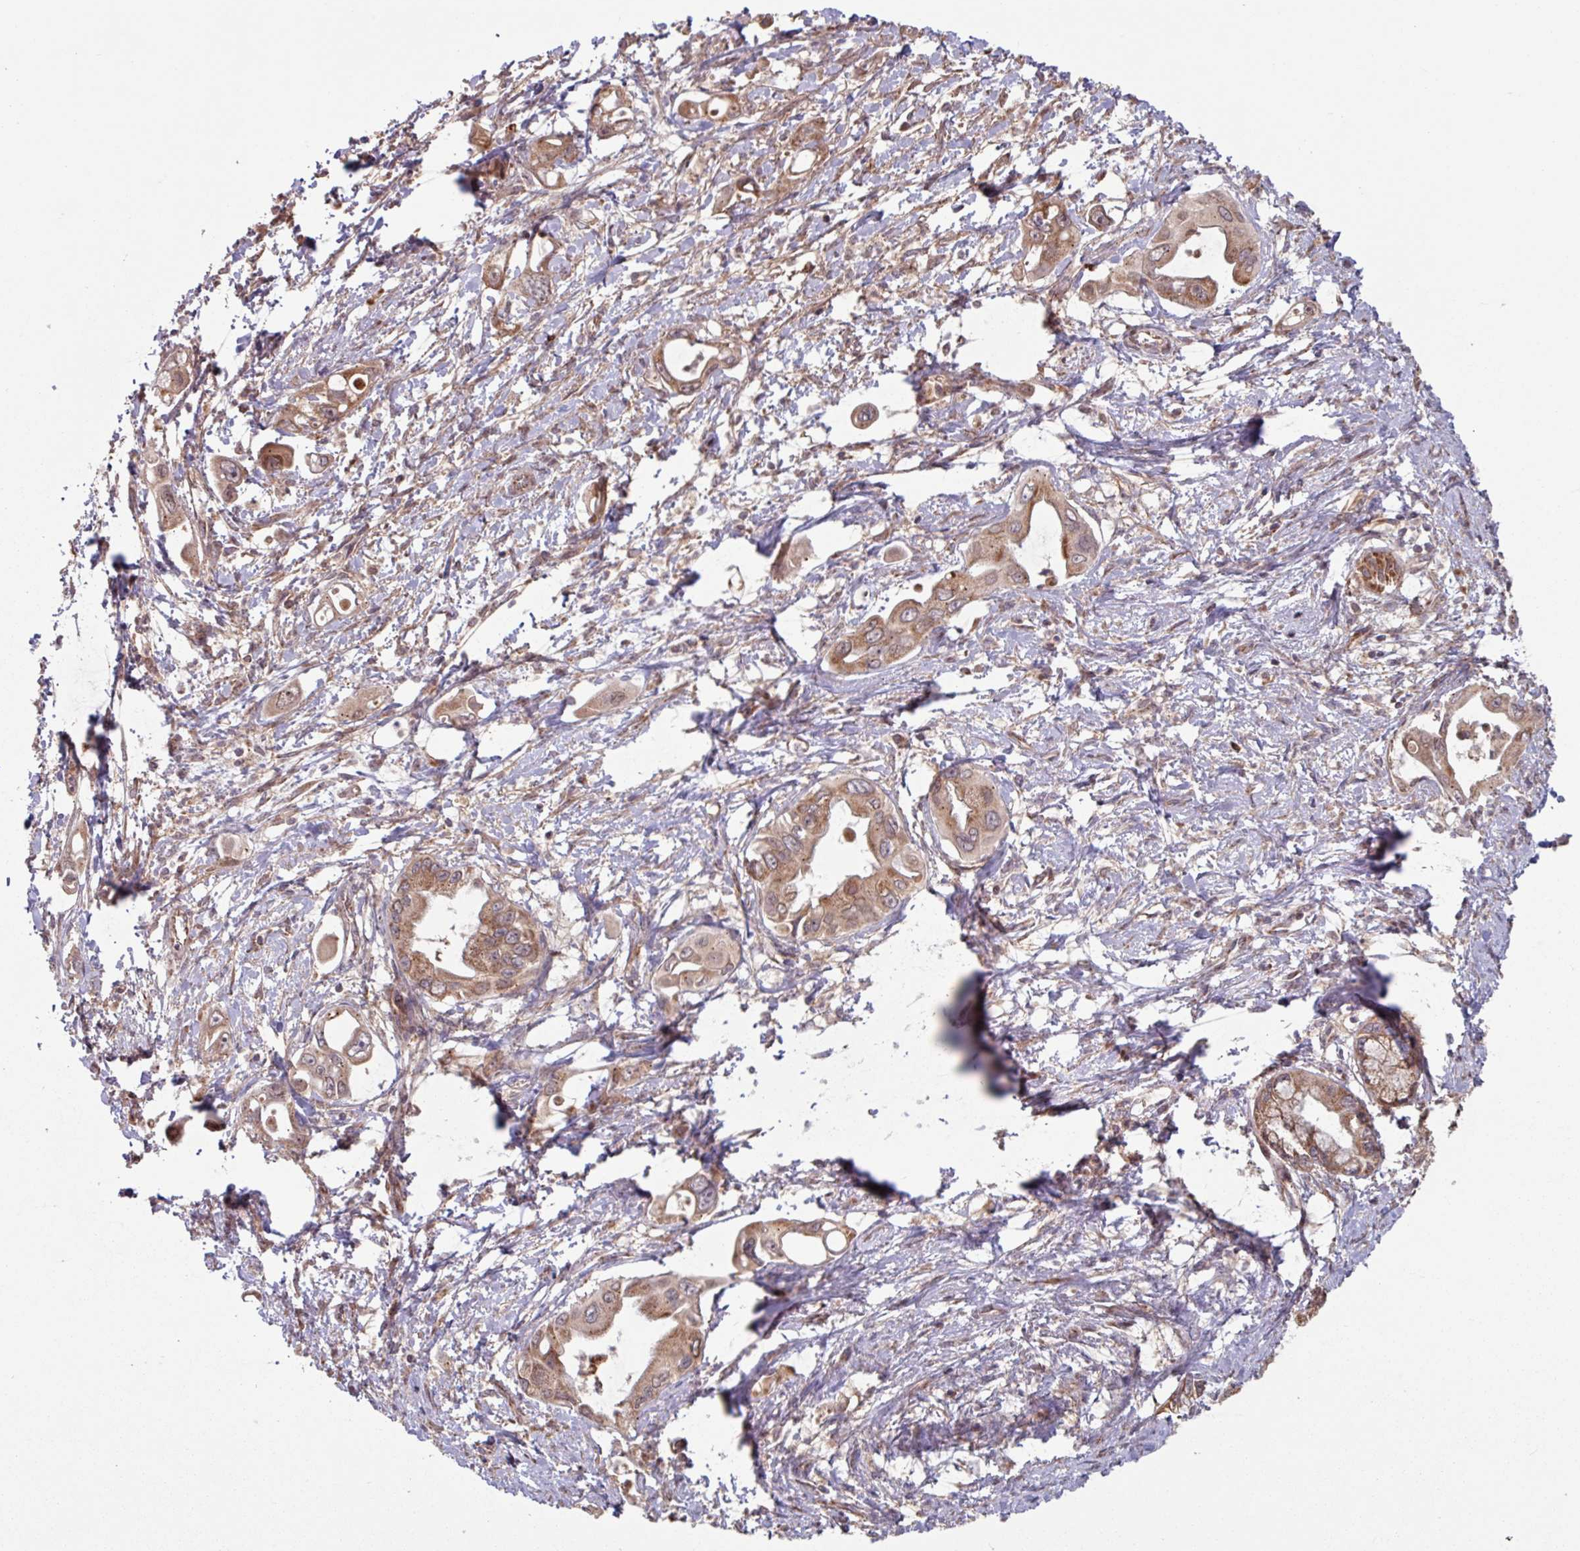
{"staining": {"intensity": "moderate", "quantity": ">75%", "location": "cytoplasmic/membranous"}, "tissue": "pancreatic cancer", "cell_type": "Tumor cells", "image_type": "cancer", "snomed": [{"axis": "morphology", "description": "Adenocarcinoma, NOS"}, {"axis": "topography", "description": "Pancreas"}], "caption": "The micrograph exhibits immunohistochemical staining of adenocarcinoma (pancreatic). There is moderate cytoplasmic/membranous expression is present in approximately >75% of tumor cells. (brown staining indicates protein expression, while blue staining denotes nuclei).", "gene": "COX7C", "patient": {"sex": "male", "age": 61}}